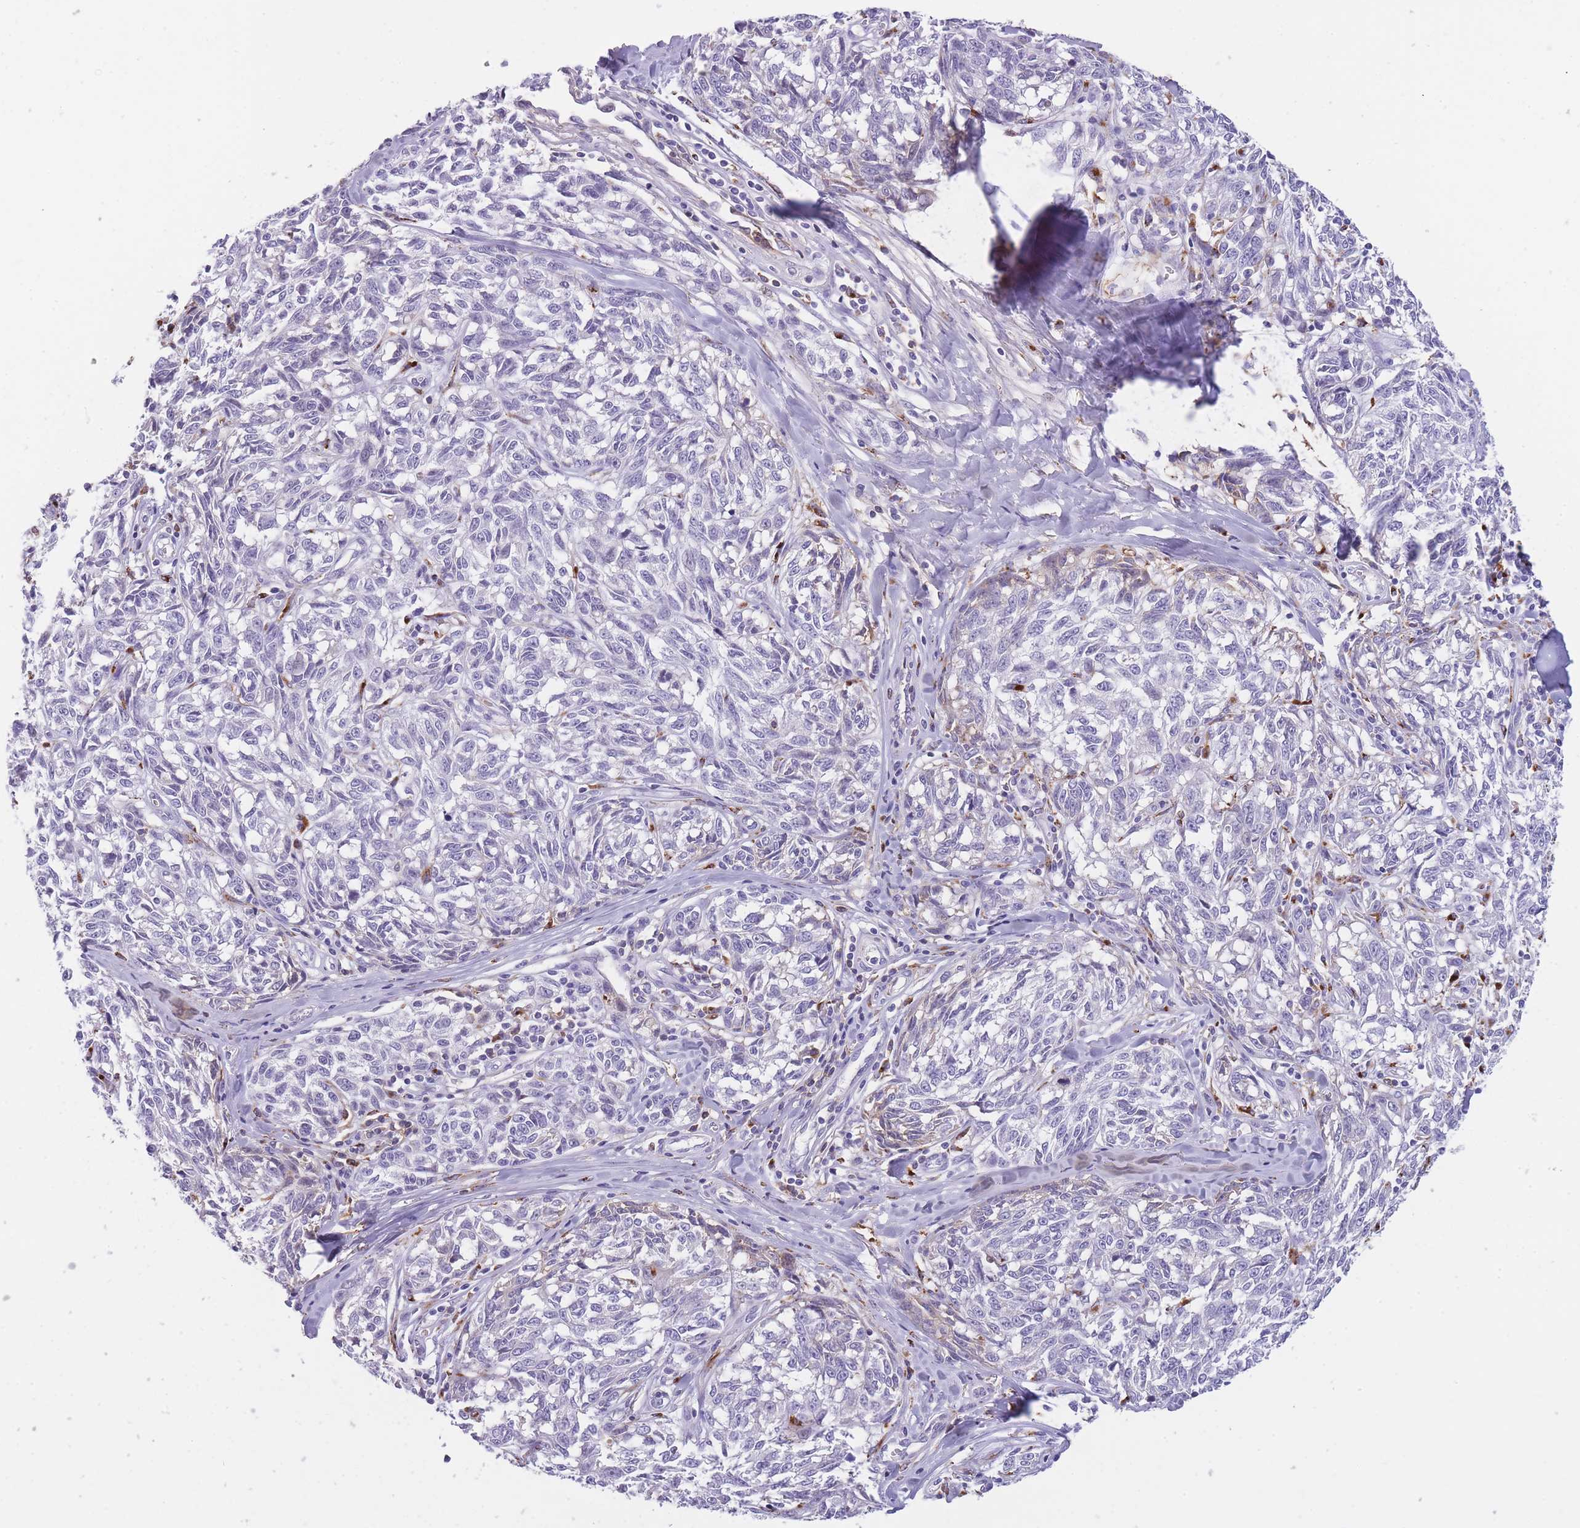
{"staining": {"intensity": "weak", "quantity": "<25%", "location": "cytoplasmic/membranous"}, "tissue": "melanoma", "cell_type": "Tumor cells", "image_type": "cancer", "snomed": [{"axis": "morphology", "description": "Normal tissue, NOS"}, {"axis": "morphology", "description": "Malignant melanoma, NOS"}, {"axis": "topography", "description": "Skin"}], "caption": "Tumor cells show no significant protein staining in malignant melanoma. (IHC, brightfield microscopy, high magnification).", "gene": "GNAT1", "patient": {"sex": "female", "age": 64}}